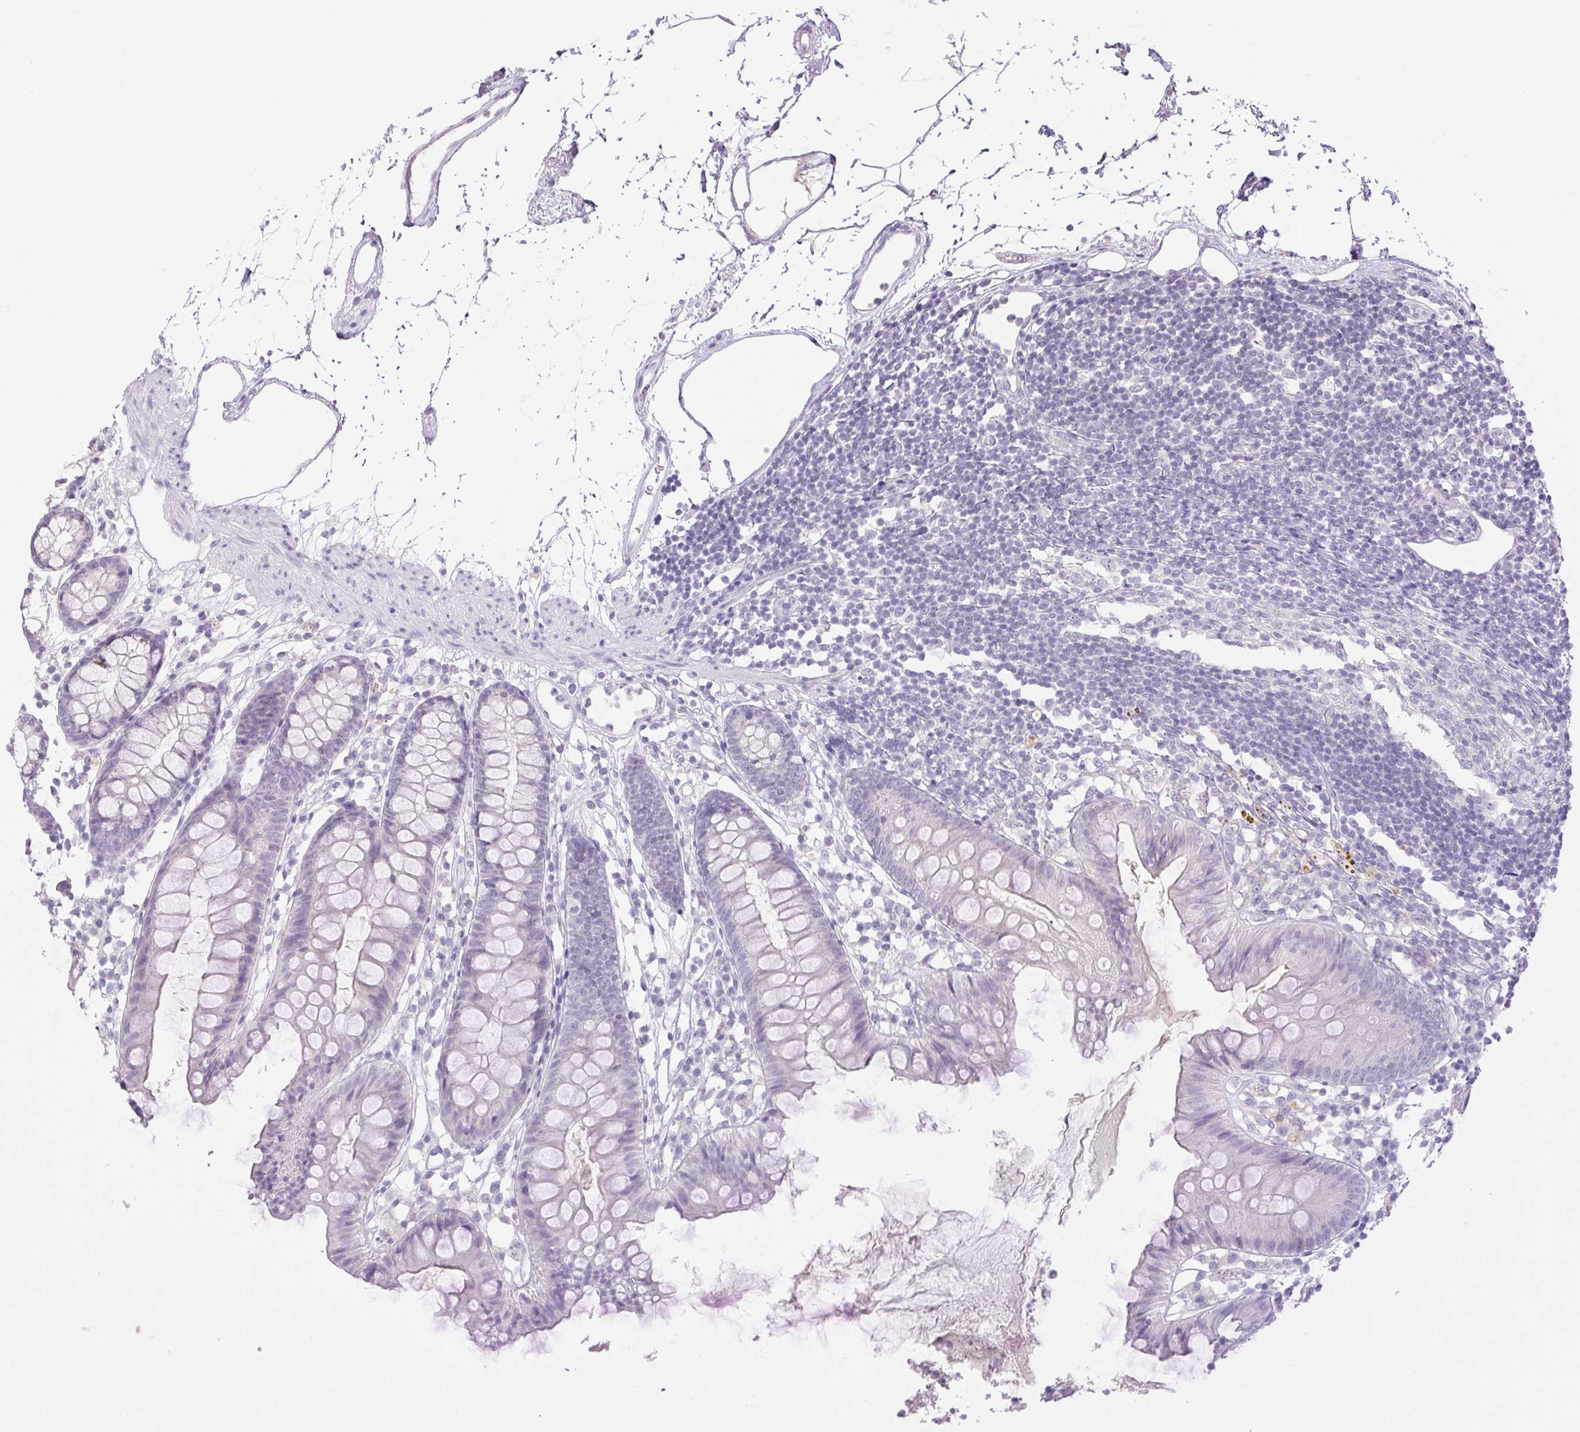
{"staining": {"intensity": "negative", "quantity": "none", "location": "none"}, "tissue": "colon", "cell_type": "Endothelial cells", "image_type": "normal", "snomed": [{"axis": "morphology", "description": "Normal tissue, NOS"}, {"axis": "topography", "description": "Colon"}], "caption": "This image is of benign colon stained with immunohistochemistry to label a protein in brown with the nuclei are counter-stained blue. There is no positivity in endothelial cells. Brightfield microscopy of immunohistochemistry stained with DAB (3,3'-diaminobenzidine) (brown) and hematoxylin (blue), captured at high magnification.", "gene": "PI3", "patient": {"sex": "female", "age": 84}}